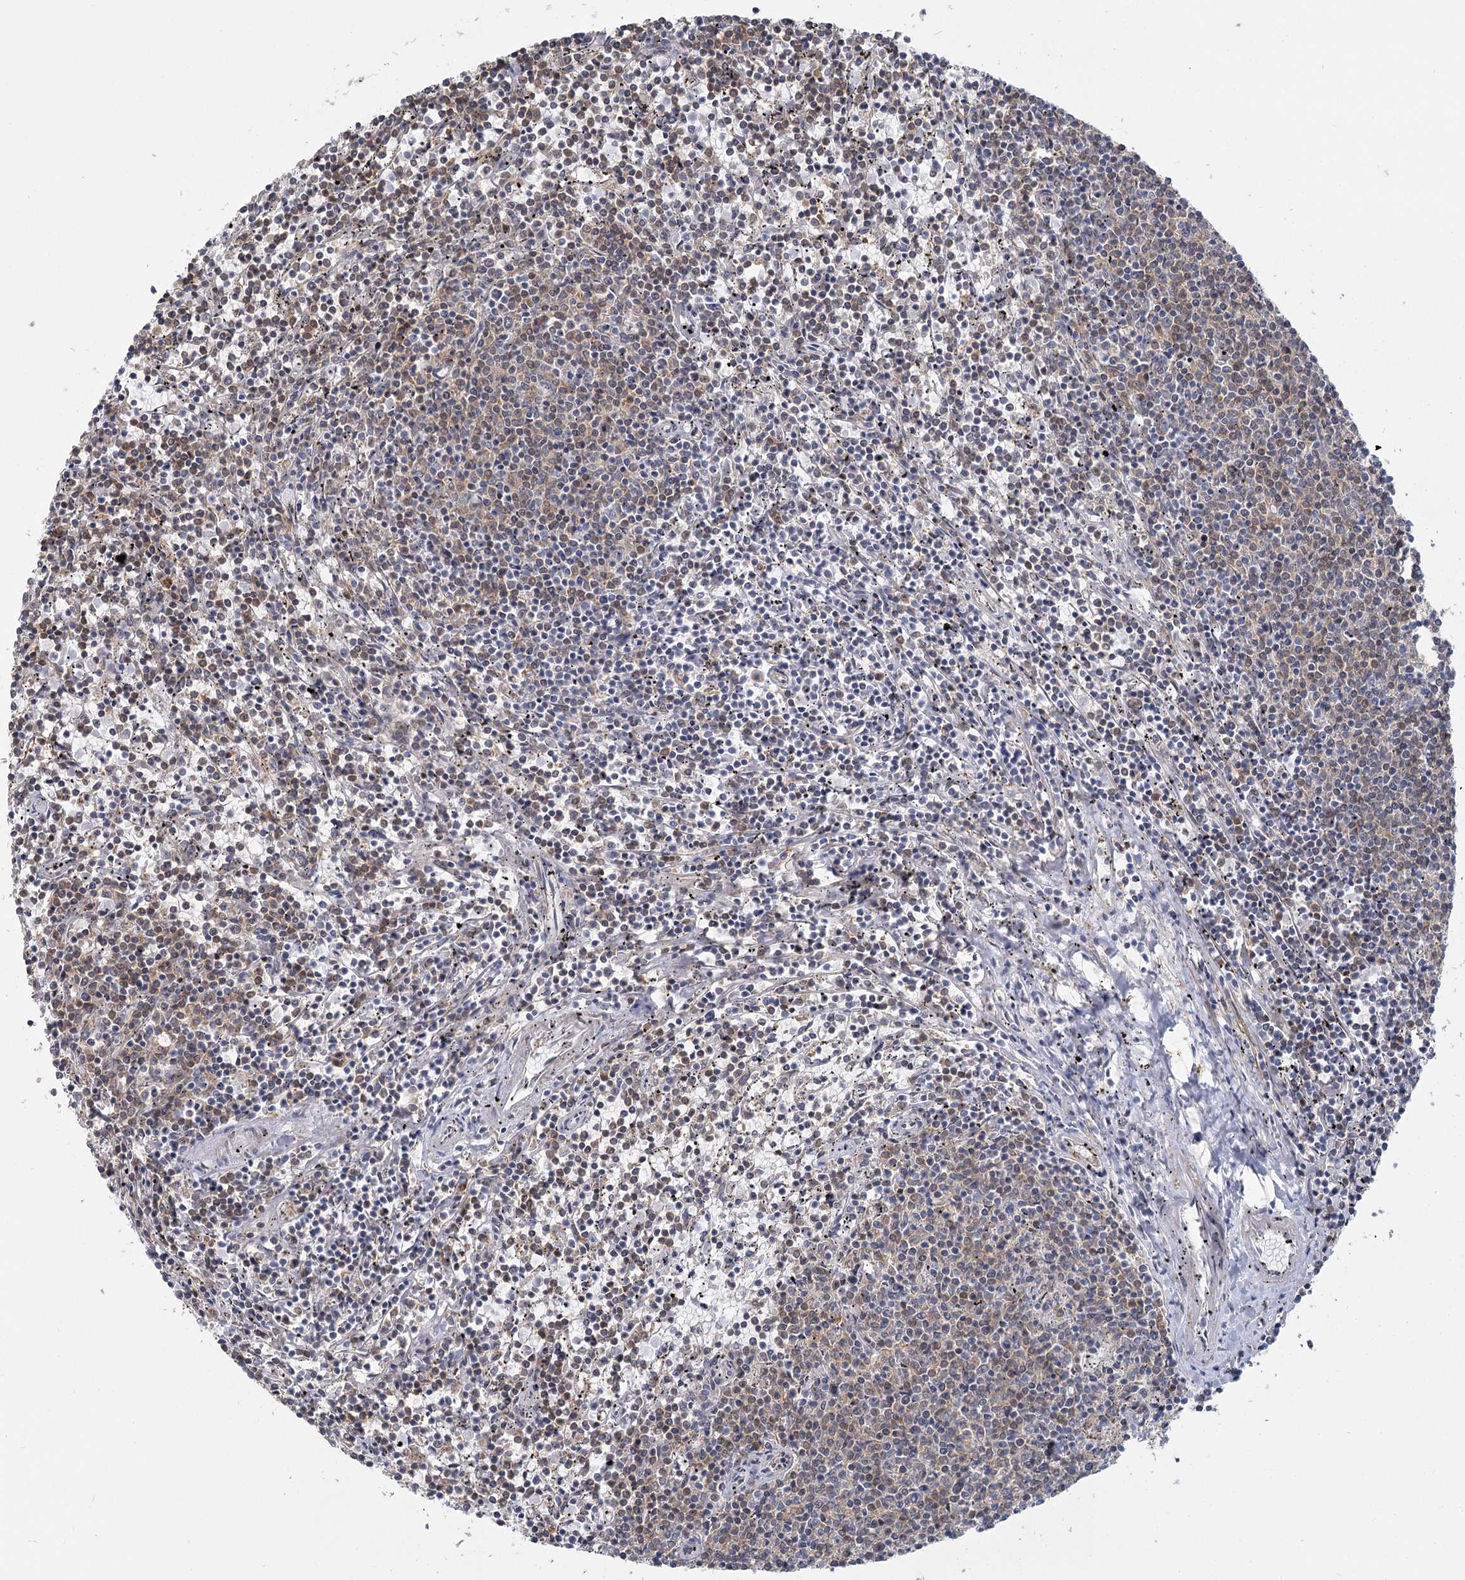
{"staining": {"intensity": "weak", "quantity": "<25%", "location": "cytoplasmic/membranous"}, "tissue": "lymphoma", "cell_type": "Tumor cells", "image_type": "cancer", "snomed": [{"axis": "morphology", "description": "Malignant lymphoma, non-Hodgkin's type, Low grade"}, {"axis": "topography", "description": "Spleen"}], "caption": "Immunohistochemical staining of low-grade malignant lymphoma, non-Hodgkin's type demonstrates no significant expression in tumor cells.", "gene": "USP11", "patient": {"sex": "female", "age": 50}}